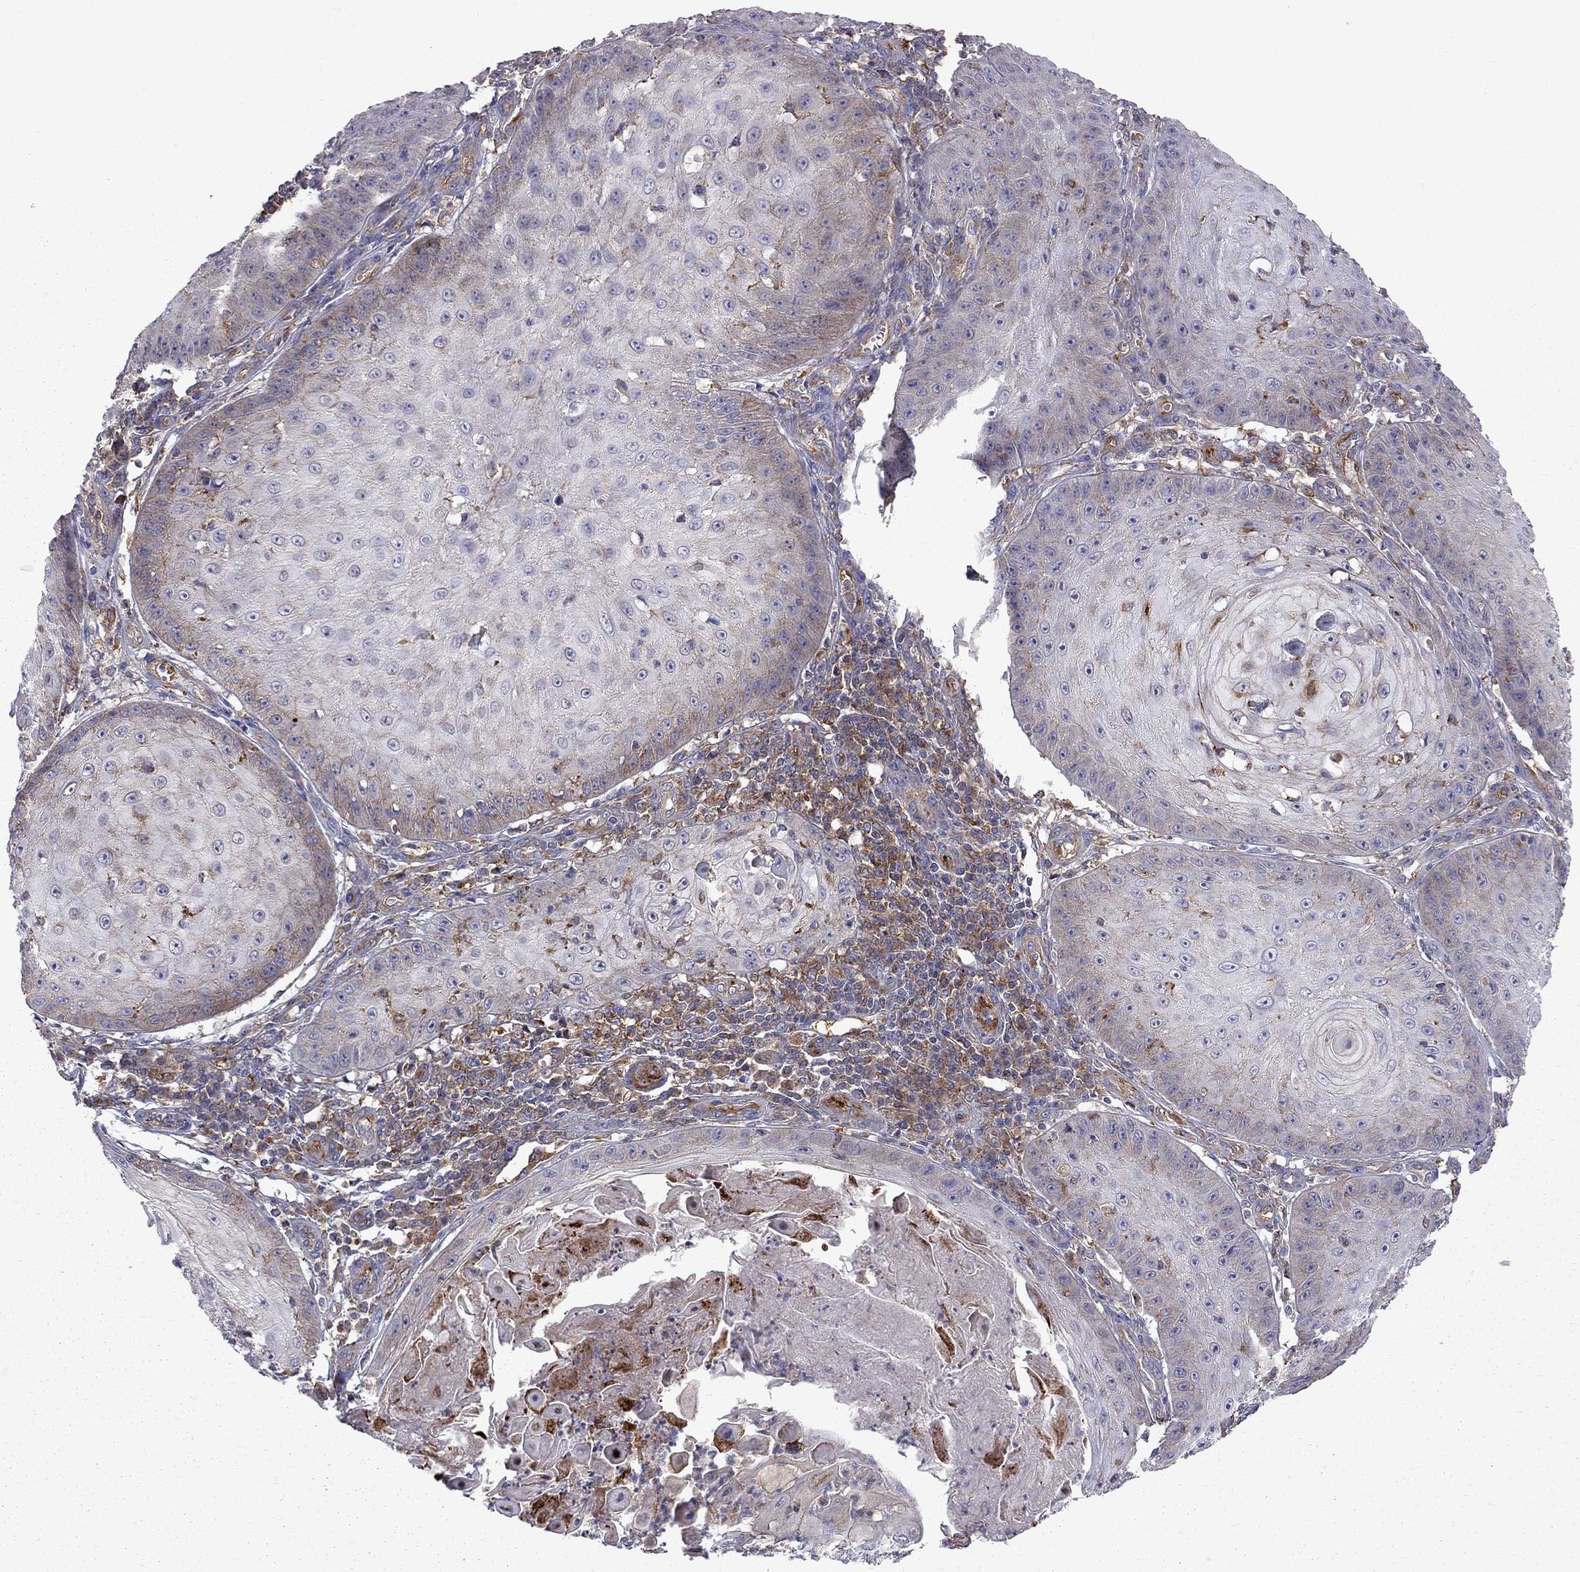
{"staining": {"intensity": "moderate", "quantity": "<25%", "location": "cytoplasmic/membranous"}, "tissue": "skin cancer", "cell_type": "Tumor cells", "image_type": "cancer", "snomed": [{"axis": "morphology", "description": "Squamous cell carcinoma, NOS"}, {"axis": "topography", "description": "Skin"}], "caption": "Brown immunohistochemical staining in skin cancer (squamous cell carcinoma) exhibits moderate cytoplasmic/membranous positivity in about <25% of tumor cells.", "gene": "EIF4E3", "patient": {"sex": "male", "age": 70}}